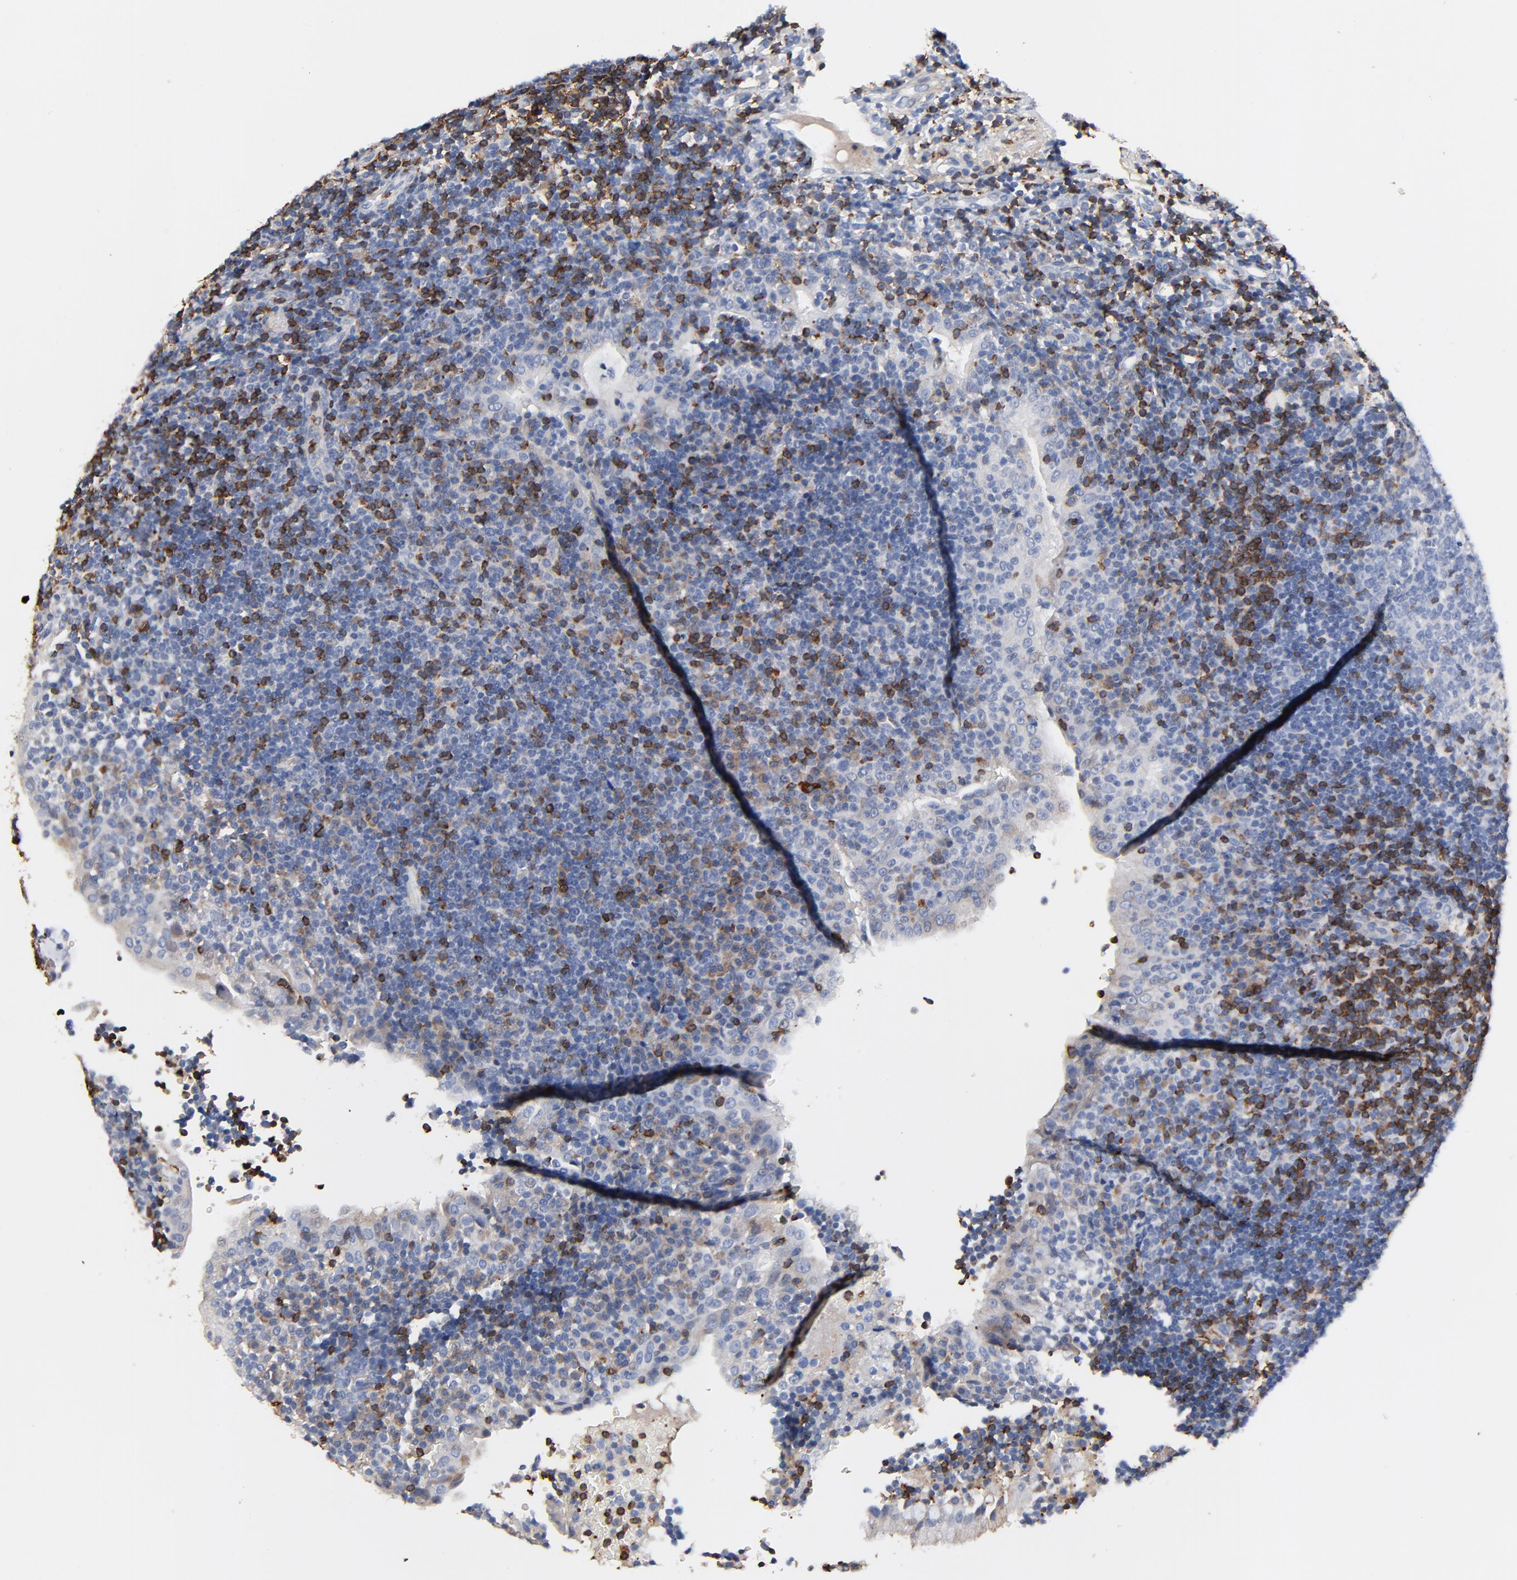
{"staining": {"intensity": "moderate", "quantity": "<25%", "location": "none"}, "tissue": "tonsil", "cell_type": "Germinal center cells", "image_type": "normal", "snomed": [{"axis": "morphology", "description": "Normal tissue, NOS"}, {"axis": "topography", "description": "Tonsil"}], "caption": "Tonsil stained with DAB immunohistochemistry (IHC) shows low levels of moderate None positivity in approximately <25% of germinal center cells.", "gene": "SKAP1", "patient": {"sex": "female", "age": 40}}